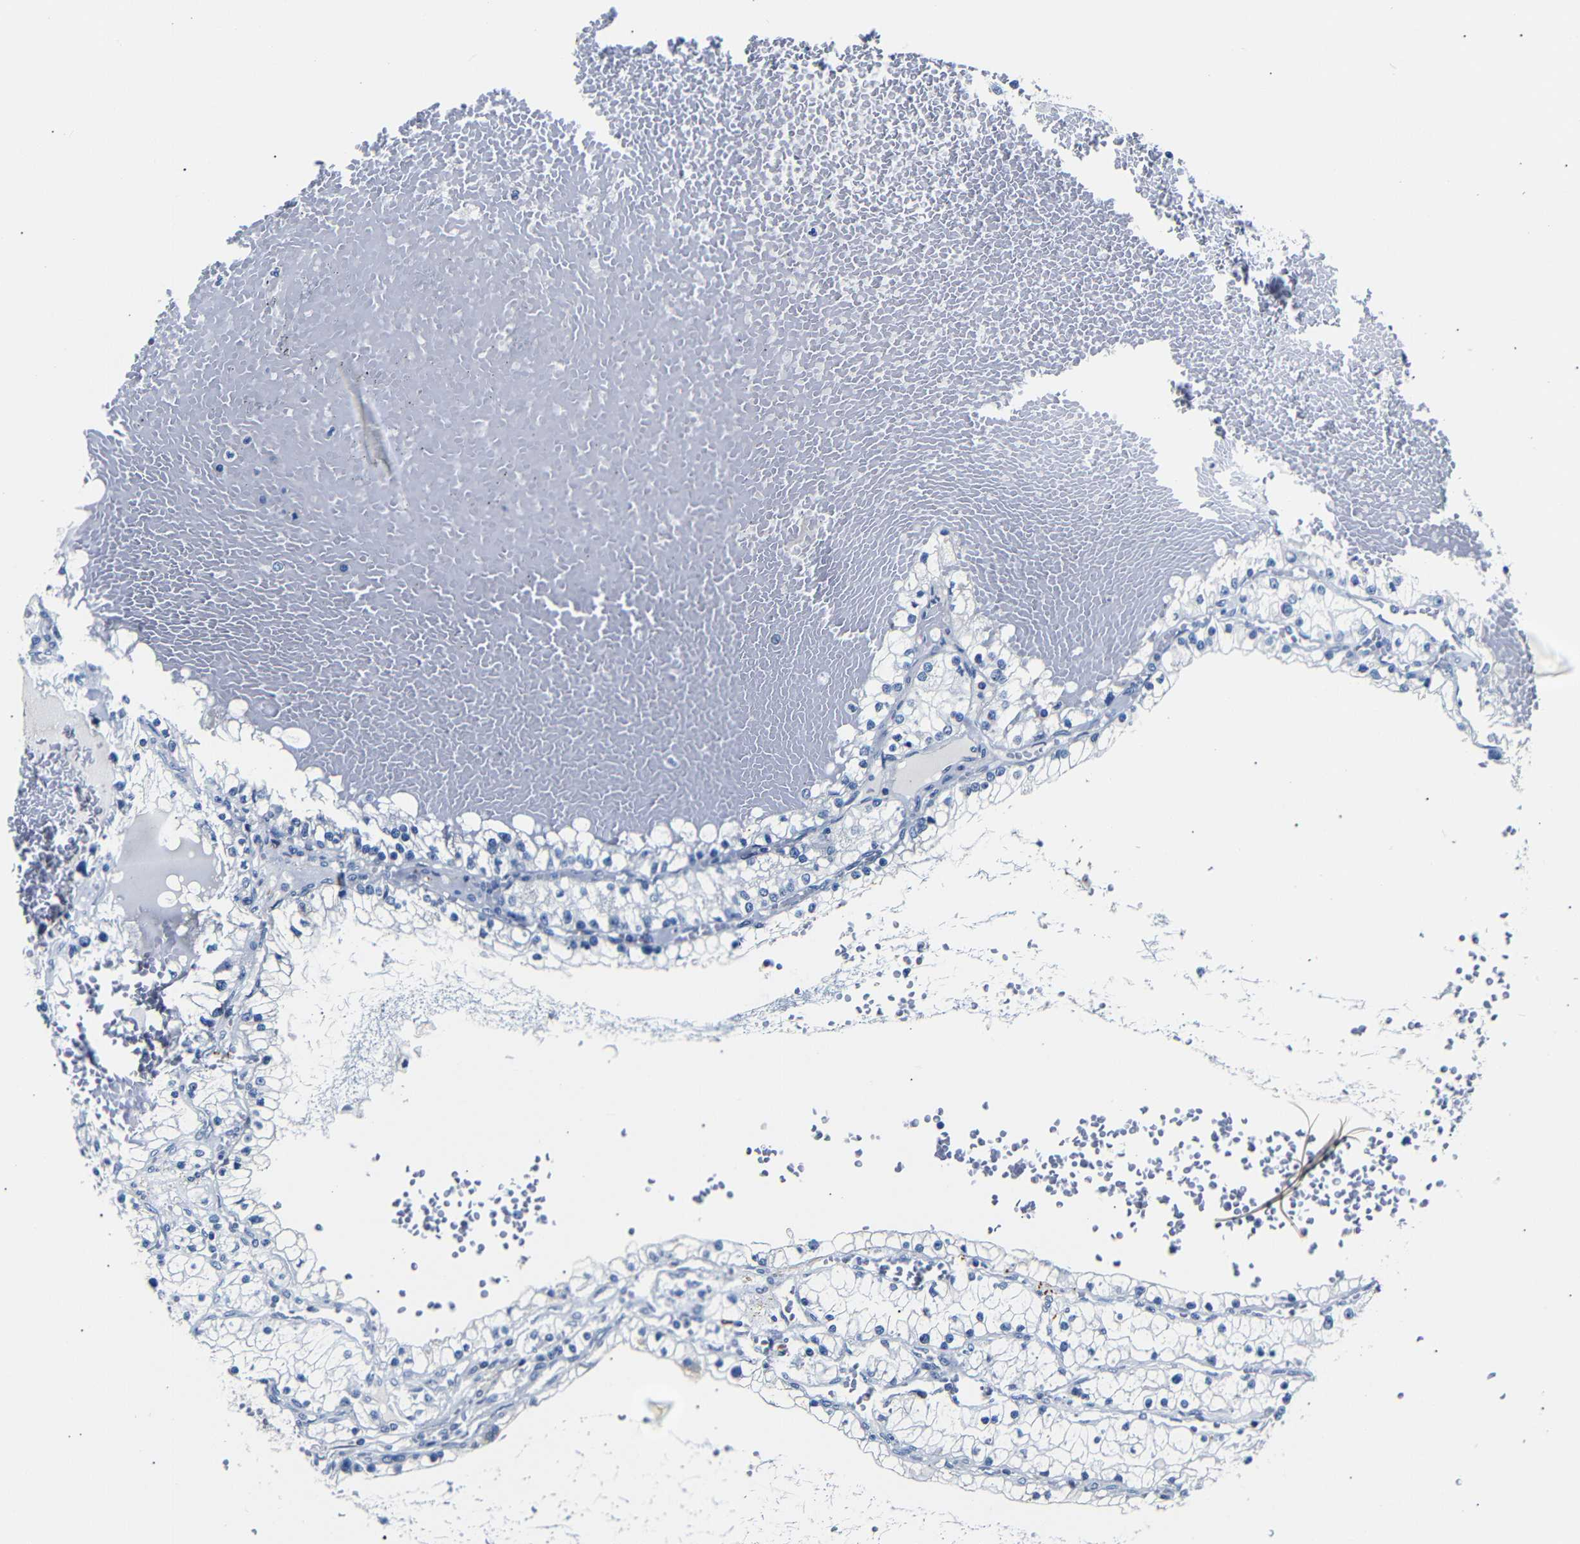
{"staining": {"intensity": "negative", "quantity": "none", "location": "none"}, "tissue": "renal cancer", "cell_type": "Tumor cells", "image_type": "cancer", "snomed": [{"axis": "morphology", "description": "Adenocarcinoma, NOS"}, {"axis": "topography", "description": "Kidney"}], "caption": "An immunohistochemistry micrograph of renal cancer is shown. There is no staining in tumor cells of renal cancer.", "gene": "GAP43", "patient": {"sex": "male", "age": 68}}